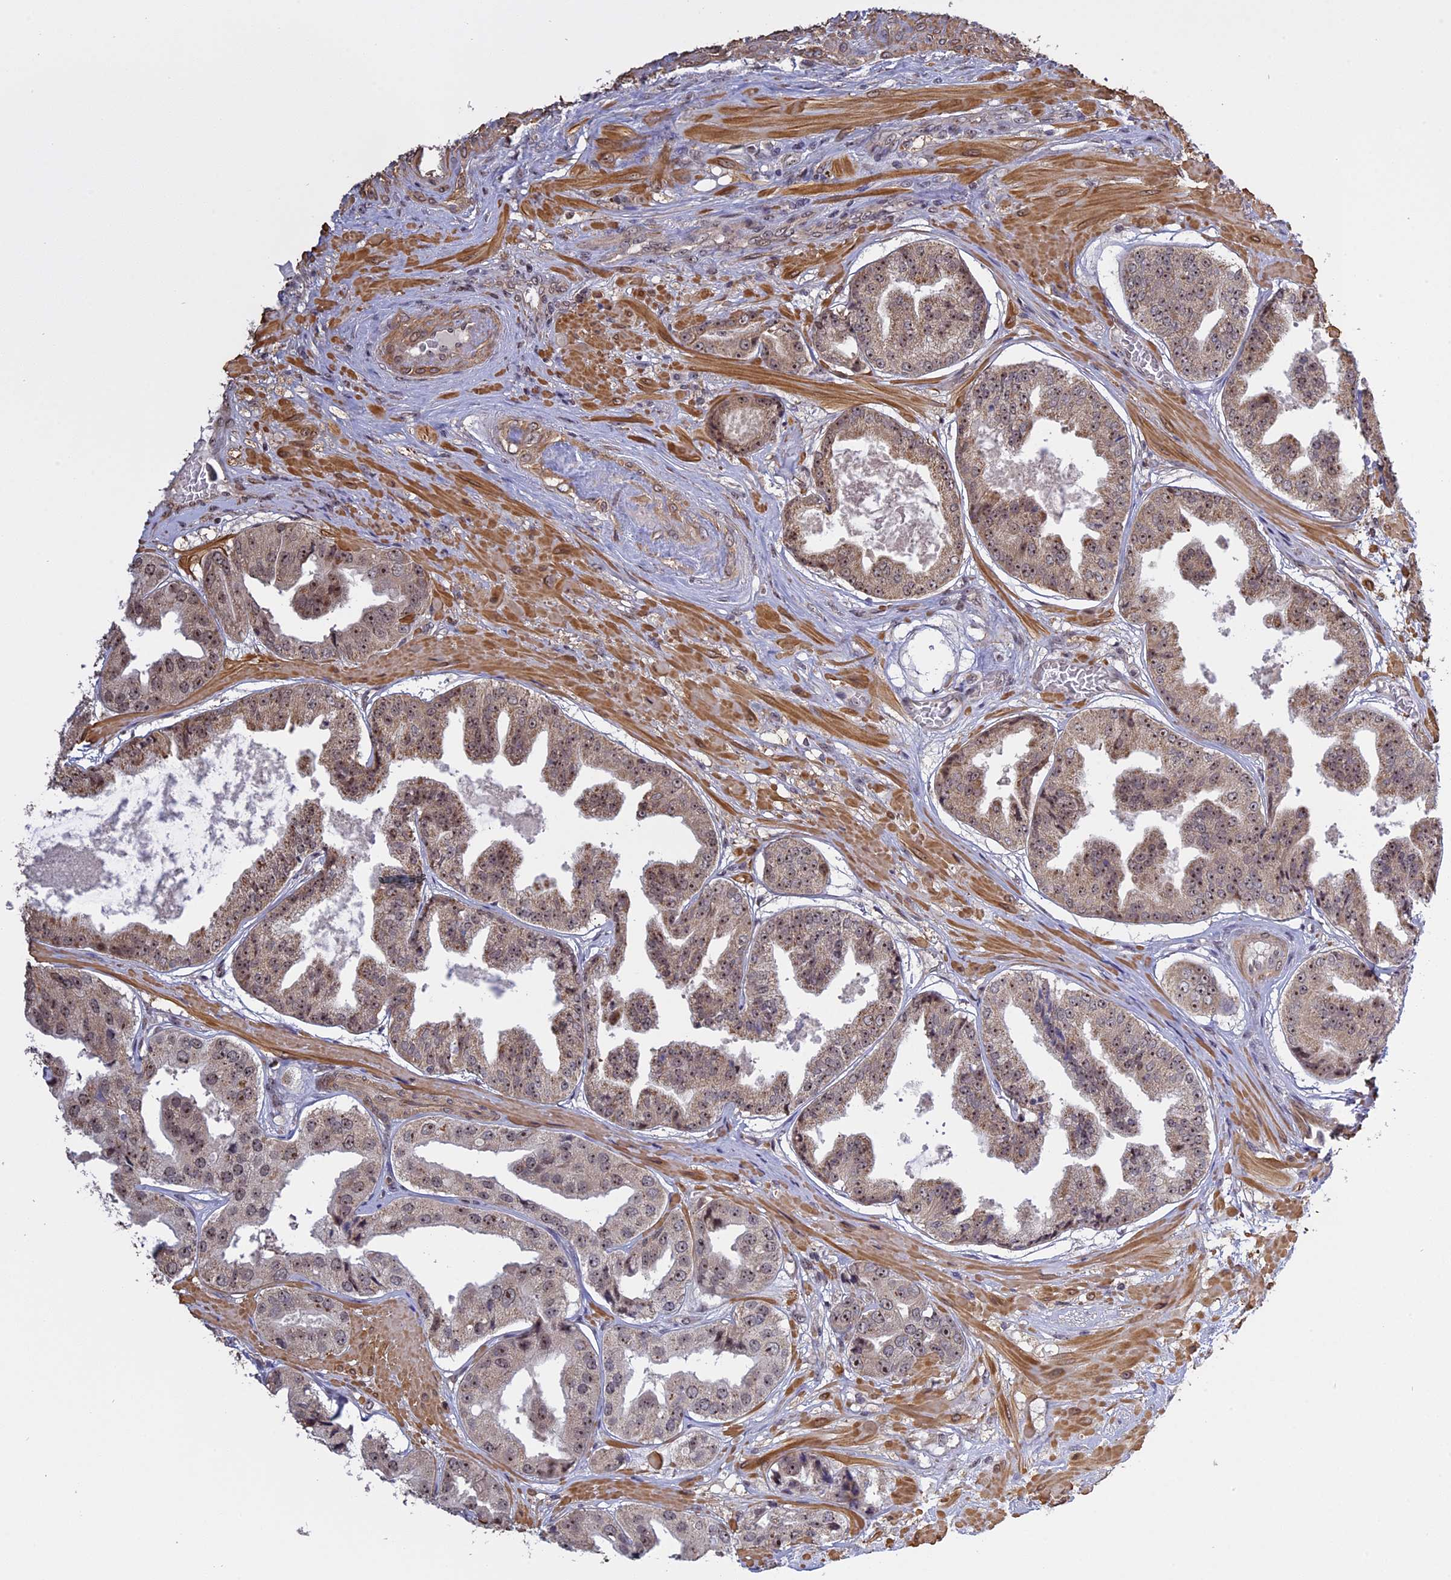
{"staining": {"intensity": "weak", "quantity": "25%-75%", "location": "nuclear"}, "tissue": "prostate cancer", "cell_type": "Tumor cells", "image_type": "cancer", "snomed": [{"axis": "morphology", "description": "Adenocarcinoma, High grade"}, {"axis": "topography", "description": "Prostate"}], "caption": "Adenocarcinoma (high-grade) (prostate) was stained to show a protein in brown. There is low levels of weak nuclear expression in about 25%-75% of tumor cells.", "gene": "MGA", "patient": {"sex": "male", "age": 63}}